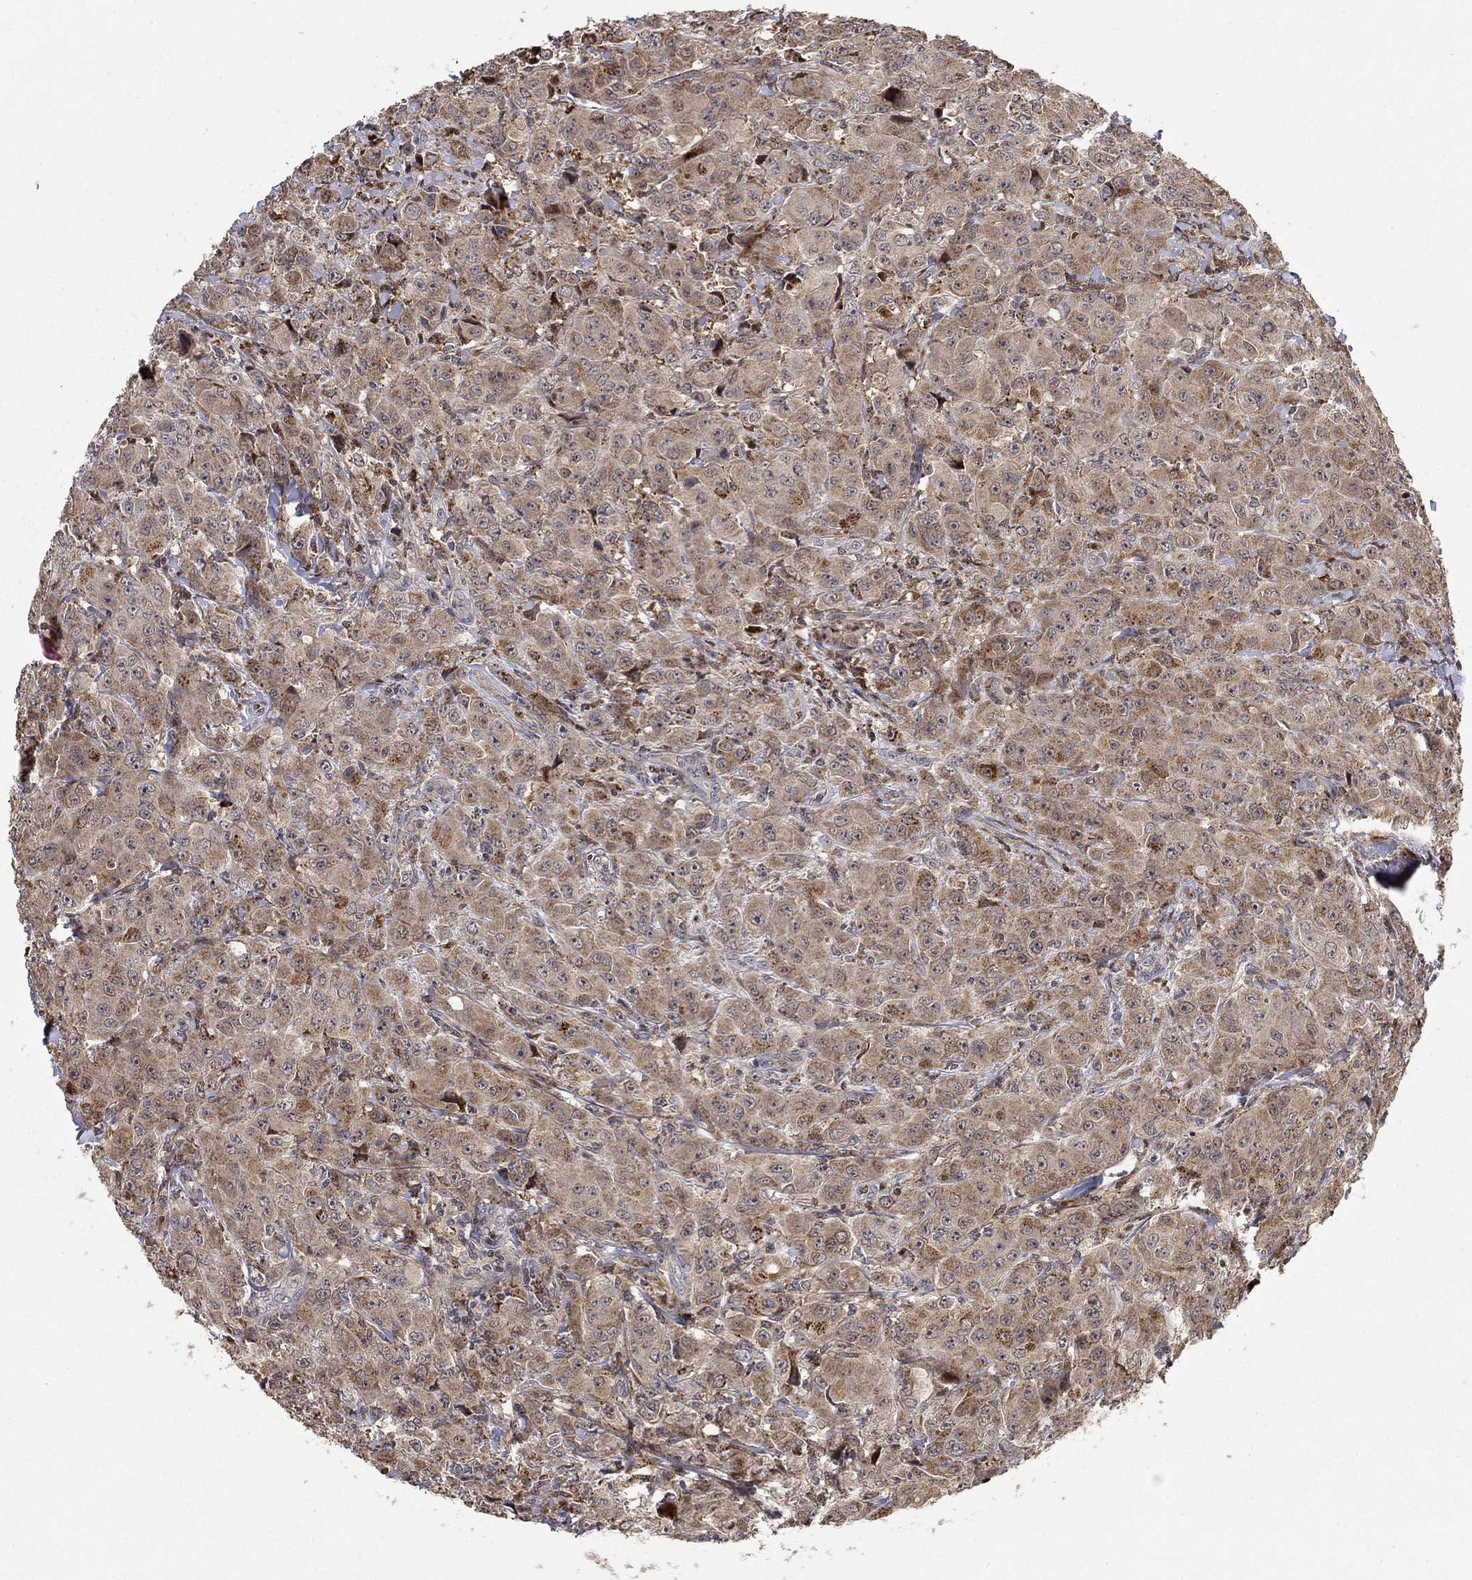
{"staining": {"intensity": "weak", "quantity": ">75%", "location": "cytoplasmic/membranous"}, "tissue": "breast cancer", "cell_type": "Tumor cells", "image_type": "cancer", "snomed": [{"axis": "morphology", "description": "Duct carcinoma"}, {"axis": "topography", "description": "Breast"}], "caption": "A micrograph of breast intraductal carcinoma stained for a protein demonstrates weak cytoplasmic/membranous brown staining in tumor cells. Ihc stains the protein in brown and the nuclei are stained blue.", "gene": "LPCAT4", "patient": {"sex": "female", "age": 43}}